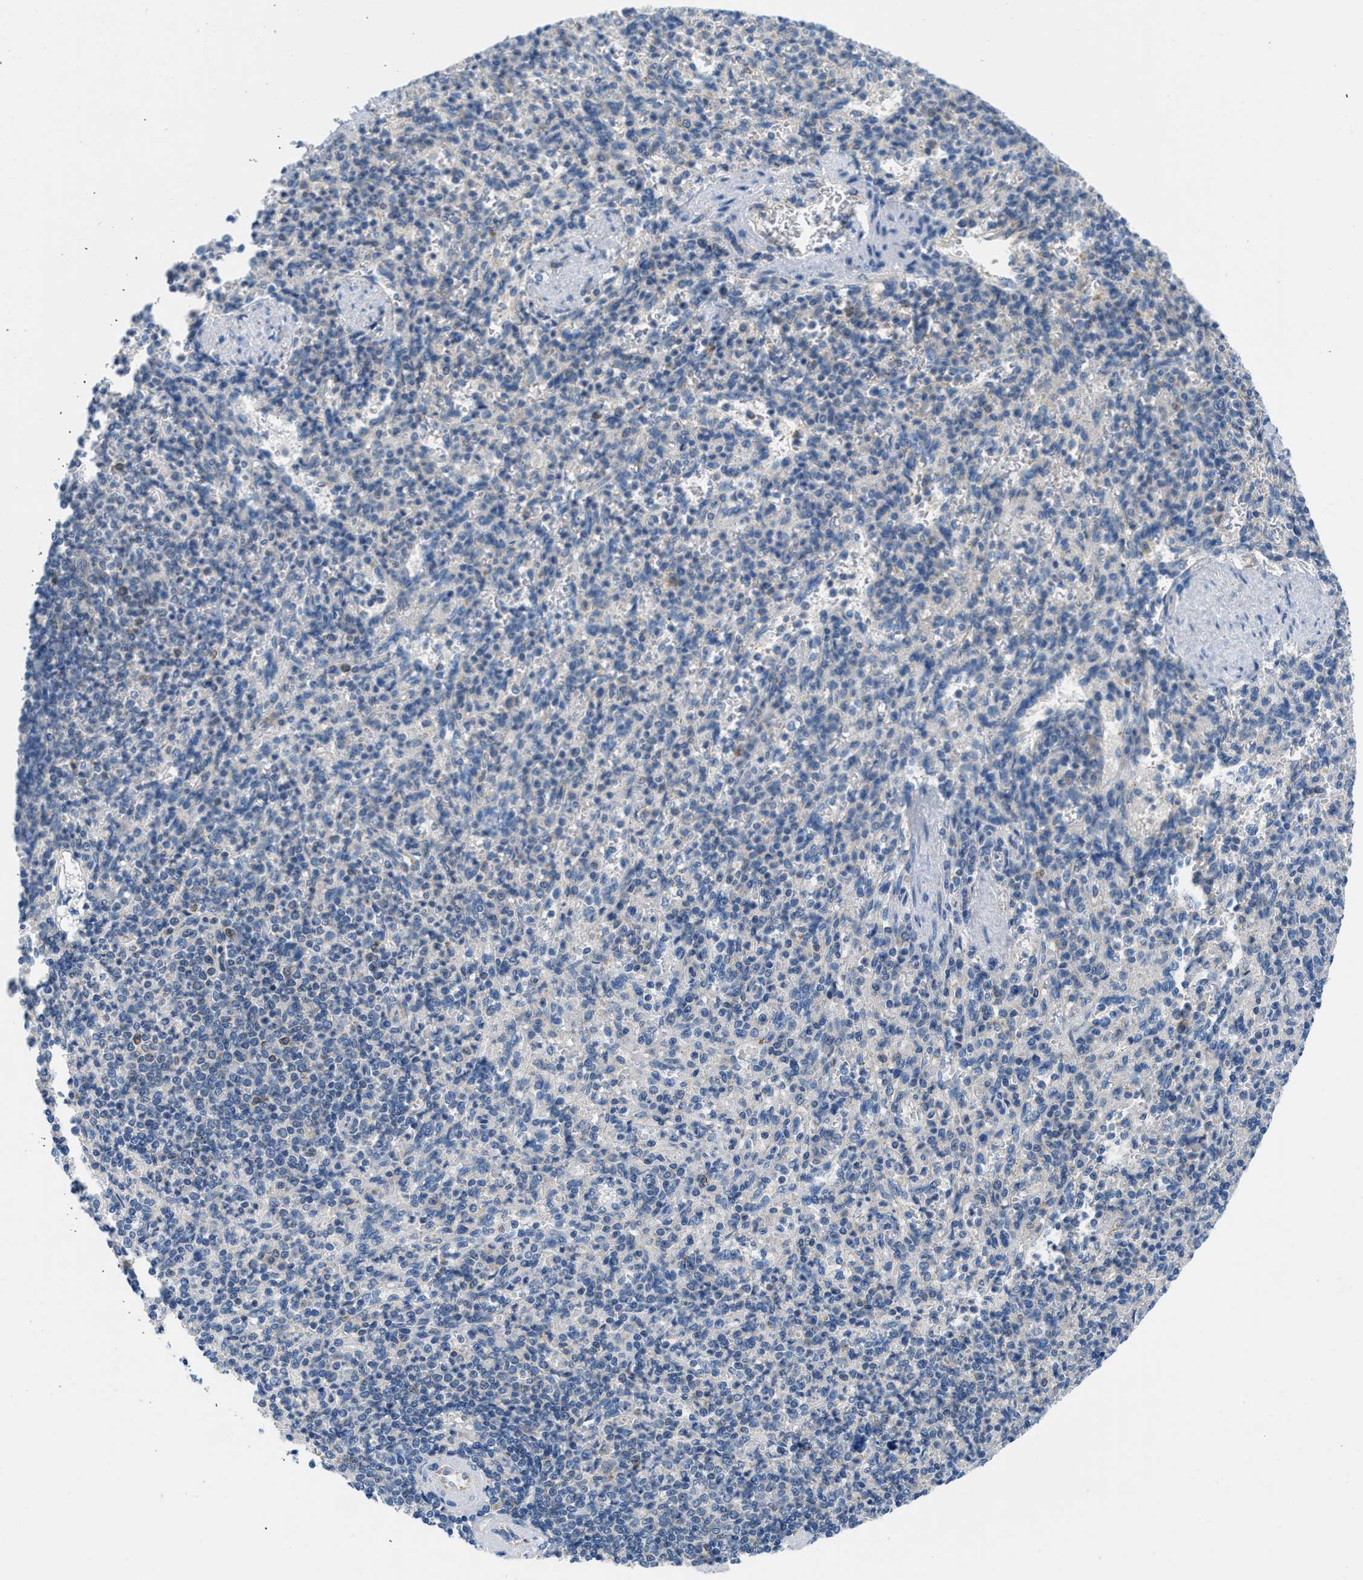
{"staining": {"intensity": "weak", "quantity": "<25%", "location": "cytoplasmic/membranous"}, "tissue": "spleen", "cell_type": "Cells in red pulp", "image_type": "normal", "snomed": [{"axis": "morphology", "description": "Normal tissue, NOS"}, {"axis": "topography", "description": "Spleen"}], "caption": "High magnification brightfield microscopy of benign spleen stained with DAB (3,3'-diaminobenzidine) (brown) and counterstained with hematoxylin (blue): cells in red pulp show no significant staining. (DAB IHC, high magnification).", "gene": "BNC2", "patient": {"sex": "female", "age": 74}}